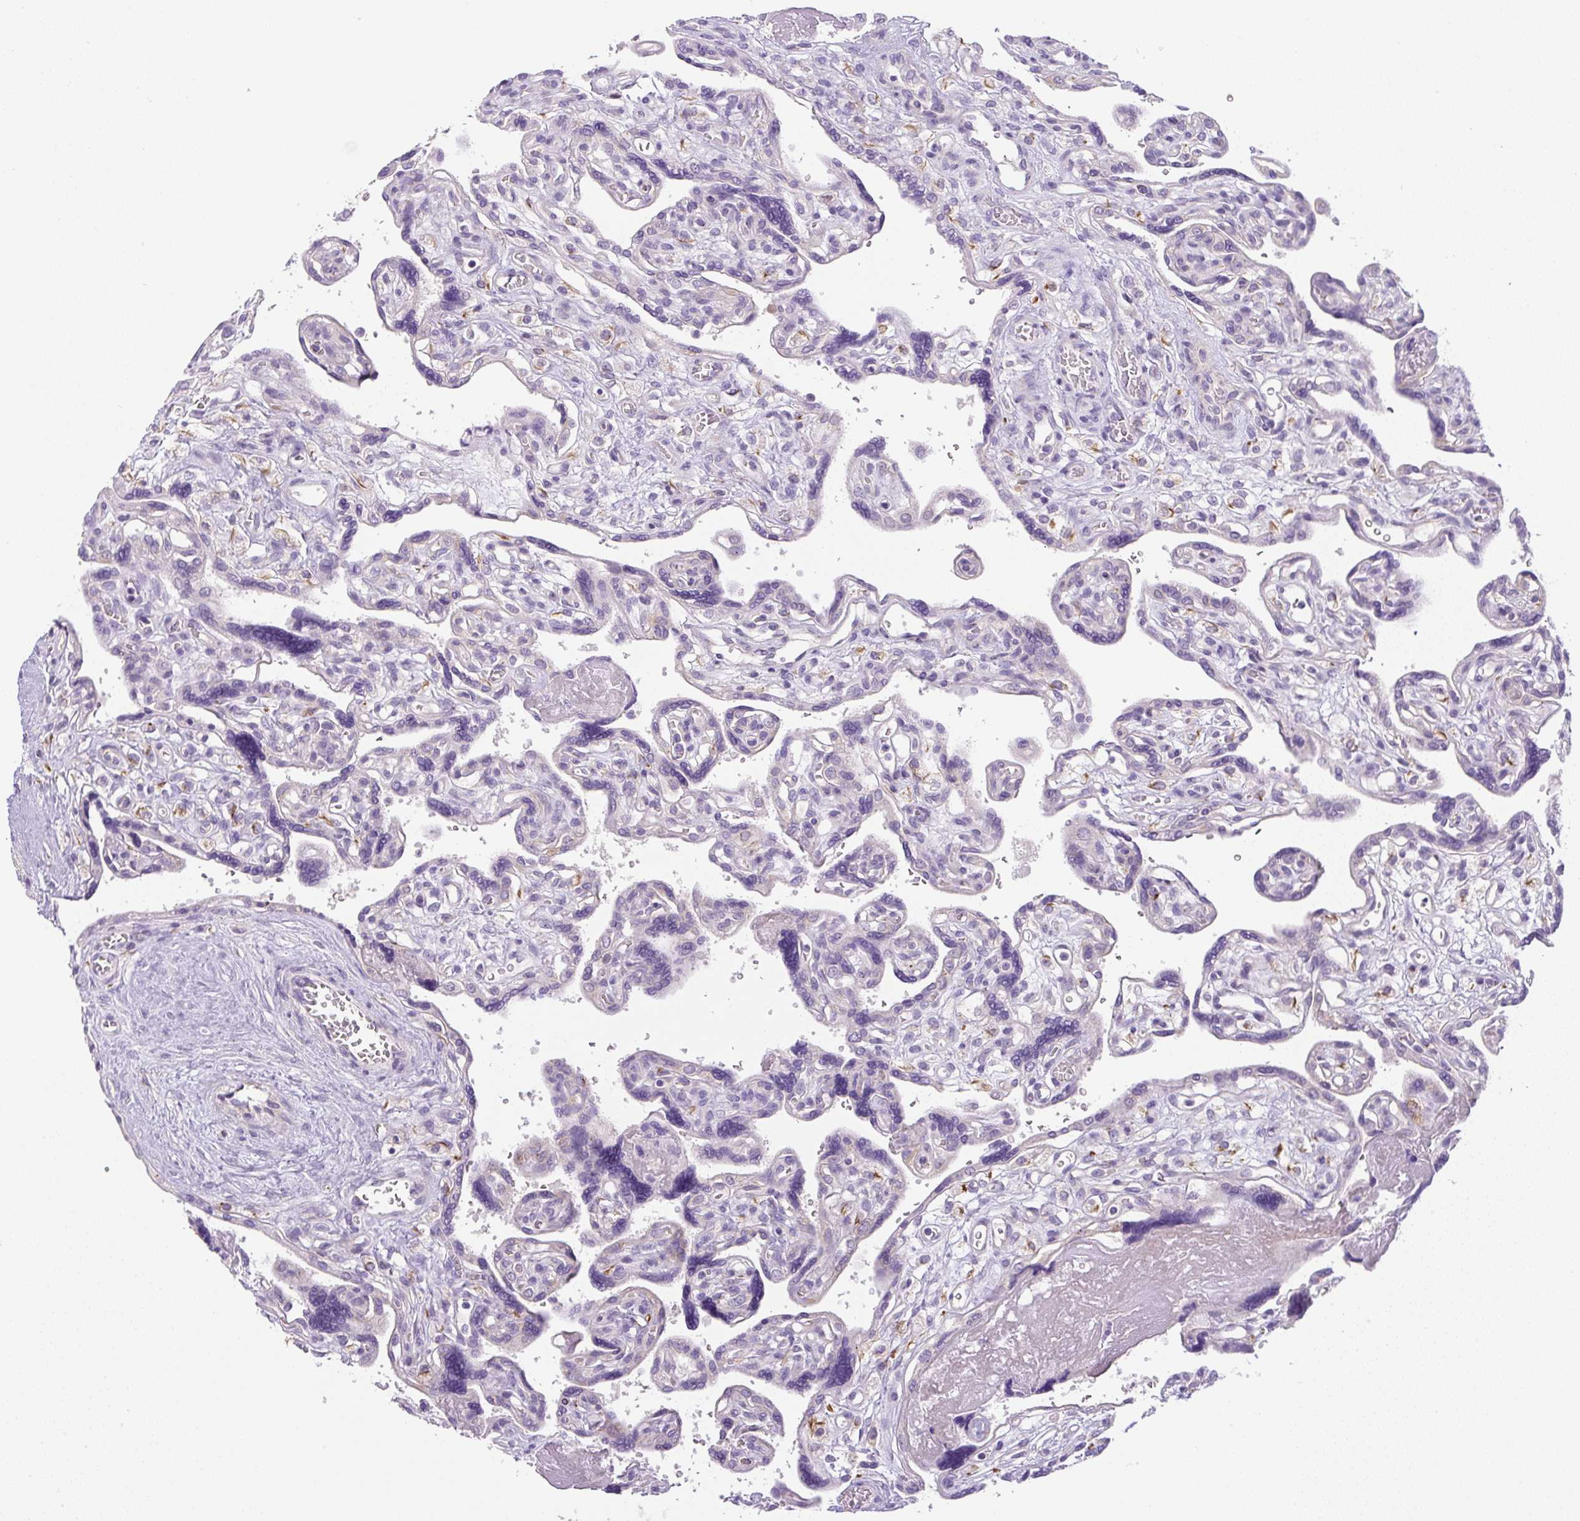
{"staining": {"intensity": "negative", "quantity": "none", "location": "none"}, "tissue": "placenta", "cell_type": "Decidual cells", "image_type": "normal", "snomed": [{"axis": "morphology", "description": "Normal tissue, NOS"}, {"axis": "topography", "description": "Placenta"}], "caption": "DAB immunohistochemical staining of benign human placenta demonstrates no significant positivity in decidual cells. Nuclei are stained in blue.", "gene": "UBL3", "patient": {"sex": "female", "age": 39}}